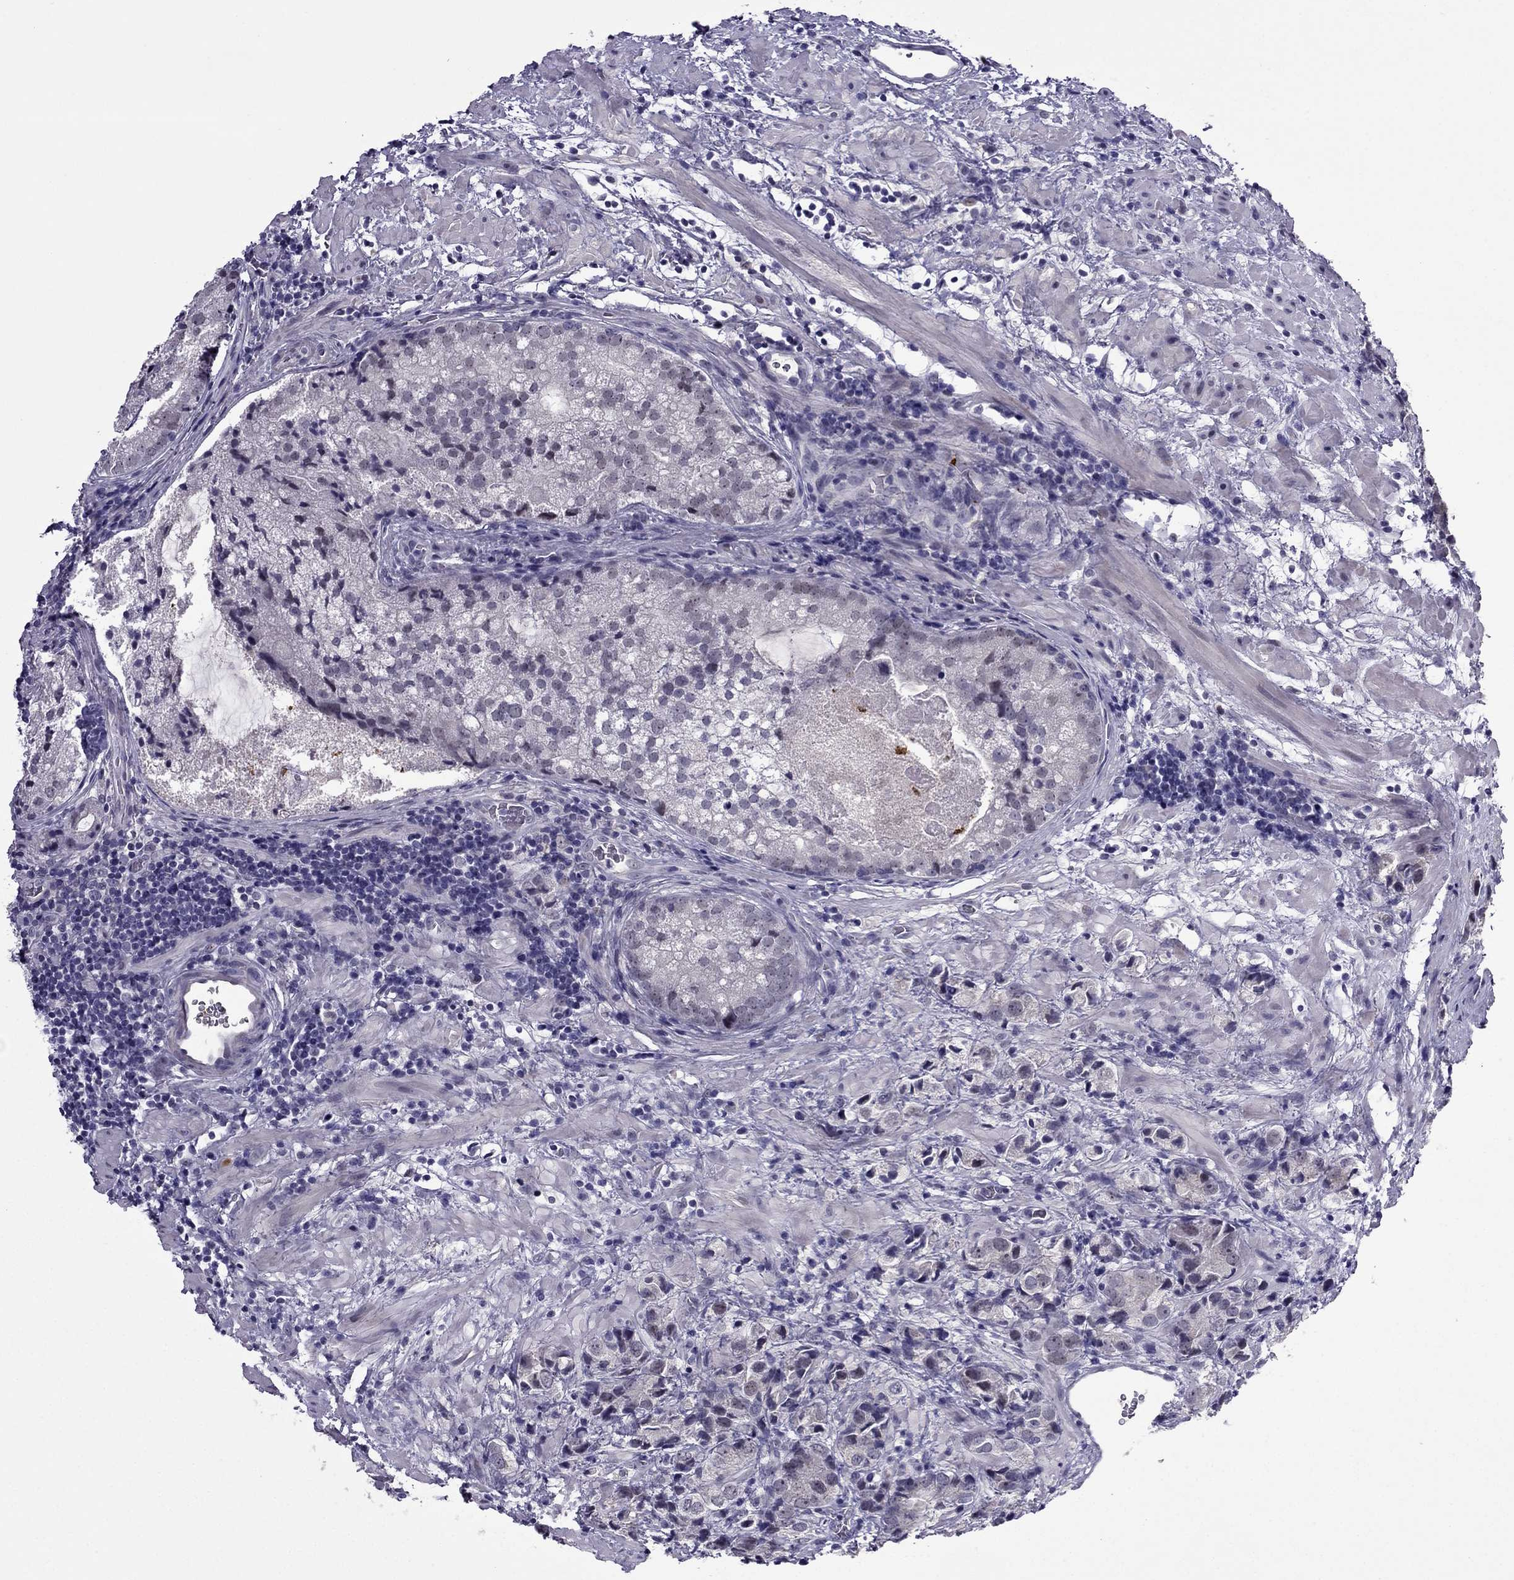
{"staining": {"intensity": "negative", "quantity": "none", "location": "none"}, "tissue": "prostate cancer", "cell_type": "Tumor cells", "image_type": "cancer", "snomed": [{"axis": "morphology", "description": "Adenocarcinoma, NOS"}, {"axis": "topography", "description": "Prostate and seminal vesicle, NOS"}], "caption": "A photomicrograph of human prostate adenocarcinoma is negative for staining in tumor cells.", "gene": "MYBPH", "patient": {"sex": "male", "age": 63}}